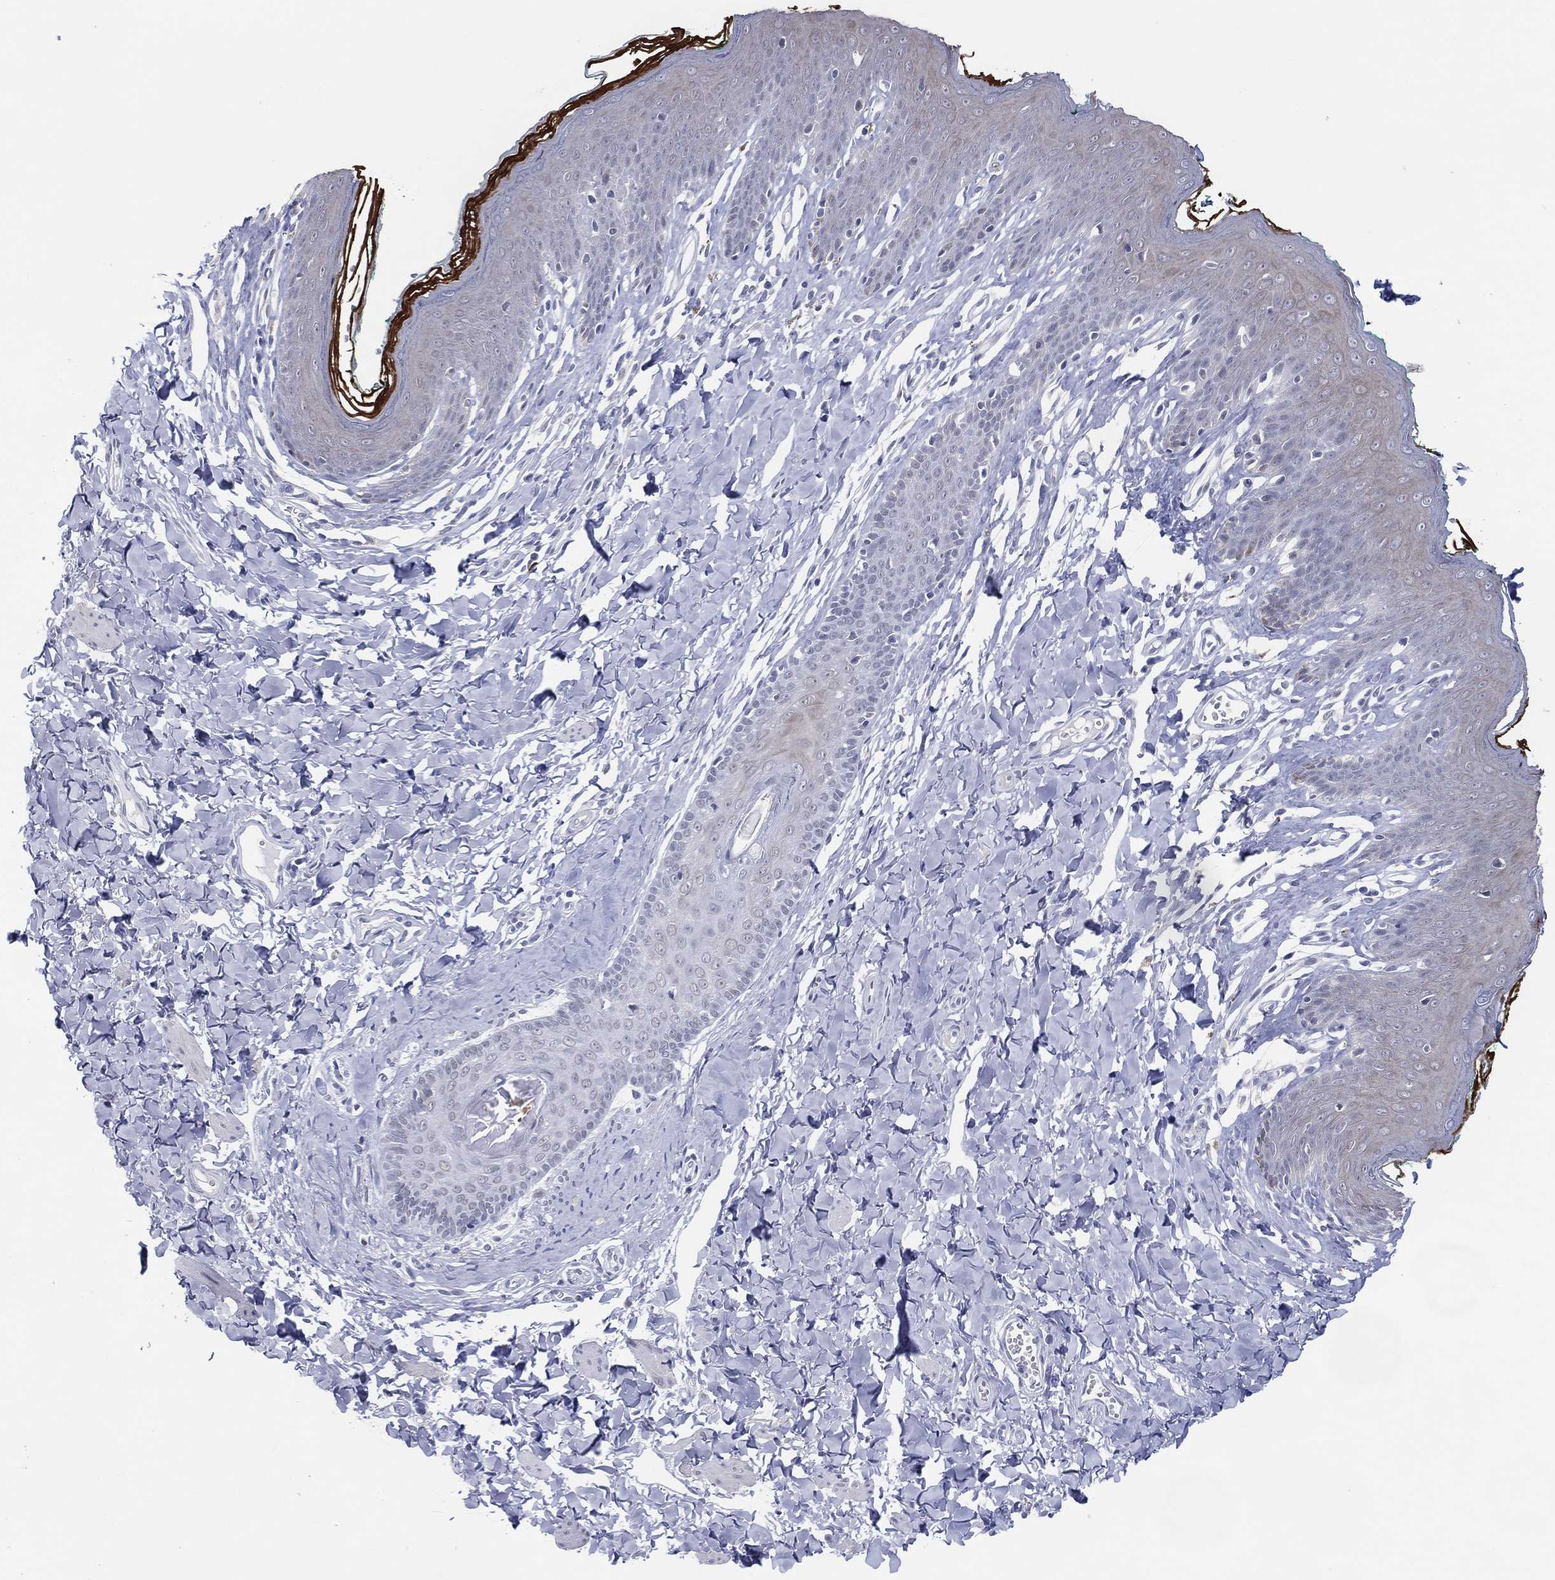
{"staining": {"intensity": "strong", "quantity": "<25%", "location": "cytoplasmic/membranous"}, "tissue": "skin", "cell_type": "Epidermal cells", "image_type": "normal", "snomed": [{"axis": "morphology", "description": "Normal tissue, NOS"}, {"axis": "topography", "description": "Vulva"}], "caption": "An image showing strong cytoplasmic/membranous positivity in about <25% of epidermal cells in benign skin, as visualized by brown immunohistochemical staining.", "gene": "CFAP58", "patient": {"sex": "female", "age": 66}}